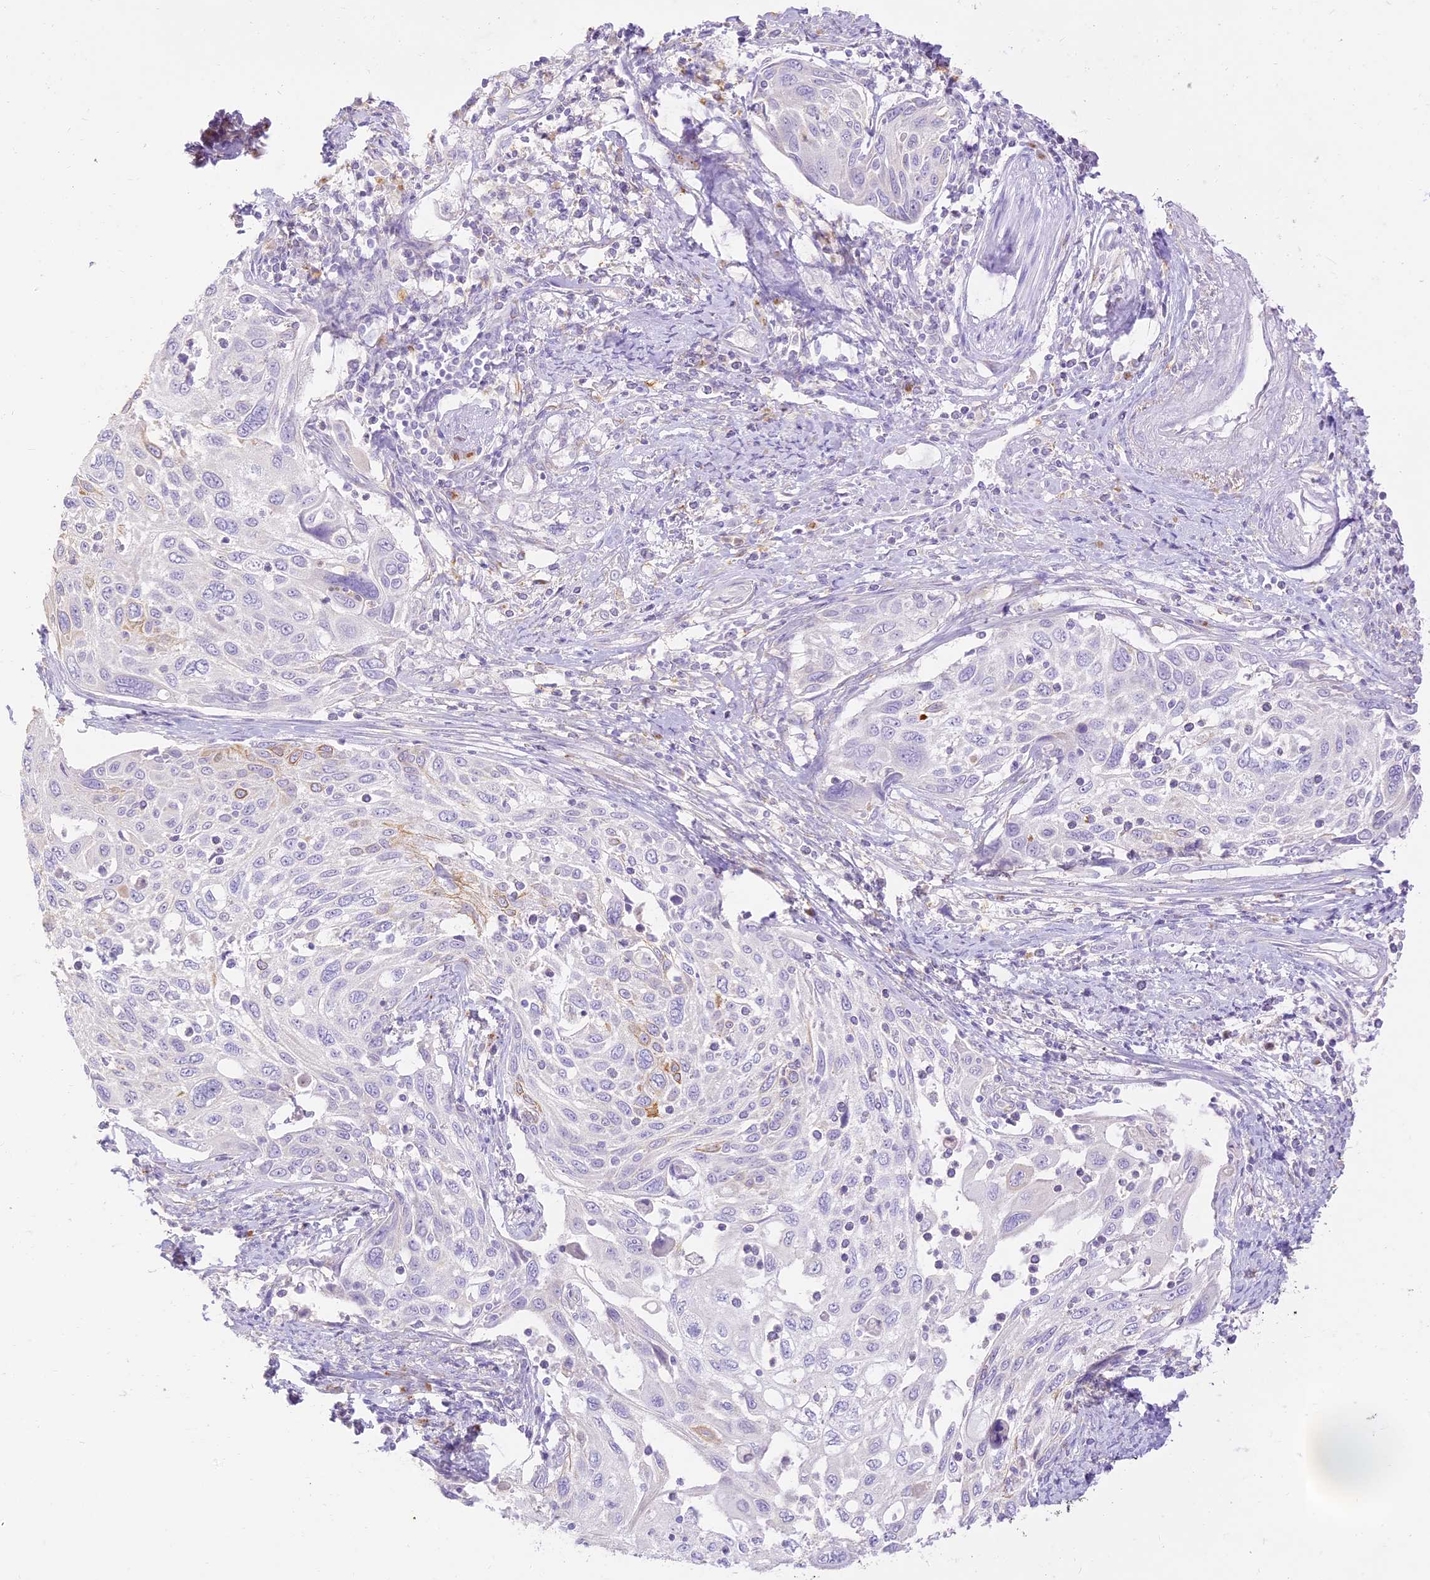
{"staining": {"intensity": "moderate", "quantity": "<25%", "location": "cytoplasmic/membranous"}, "tissue": "cervical cancer", "cell_type": "Tumor cells", "image_type": "cancer", "snomed": [{"axis": "morphology", "description": "Squamous cell carcinoma, NOS"}, {"axis": "topography", "description": "Cervix"}], "caption": "Protein staining of cervical squamous cell carcinoma tissue reveals moderate cytoplasmic/membranous staining in approximately <25% of tumor cells. Ihc stains the protein in brown and the nuclei are stained blue.", "gene": "SEC13", "patient": {"sex": "female", "age": 70}}